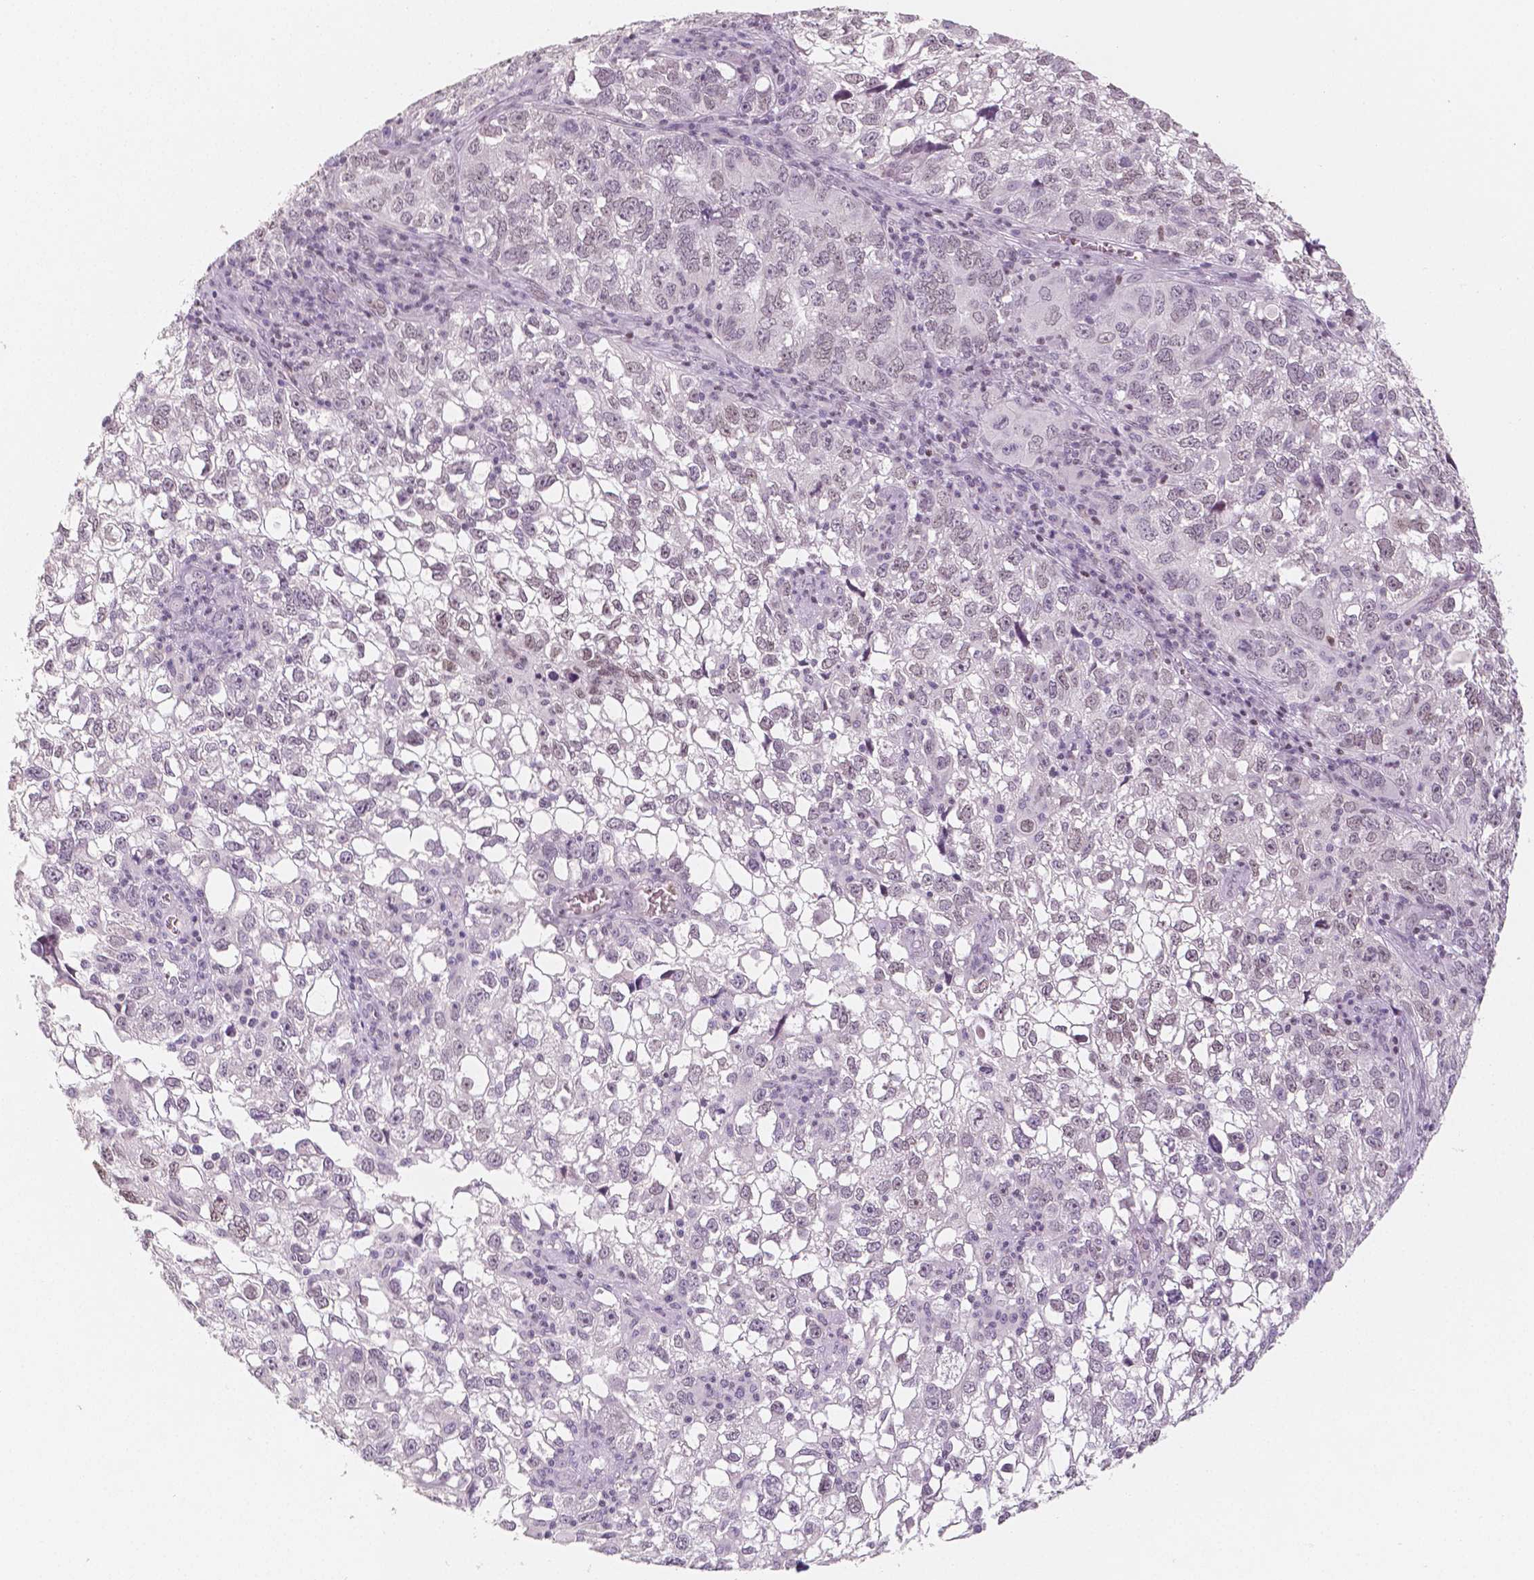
{"staining": {"intensity": "negative", "quantity": "none", "location": "none"}, "tissue": "cervical cancer", "cell_type": "Tumor cells", "image_type": "cancer", "snomed": [{"axis": "morphology", "description": "Squamous cell carcinoma, NOS"}, {"axis": "topography", "description": "Cervix"}], "caption": "IHC micrograph of cervical cancer stained for a protein (brown), which shows no expression in tumor cells.", "gene": "KDM5B", "patient": {"sex": "female", "age": 55}}